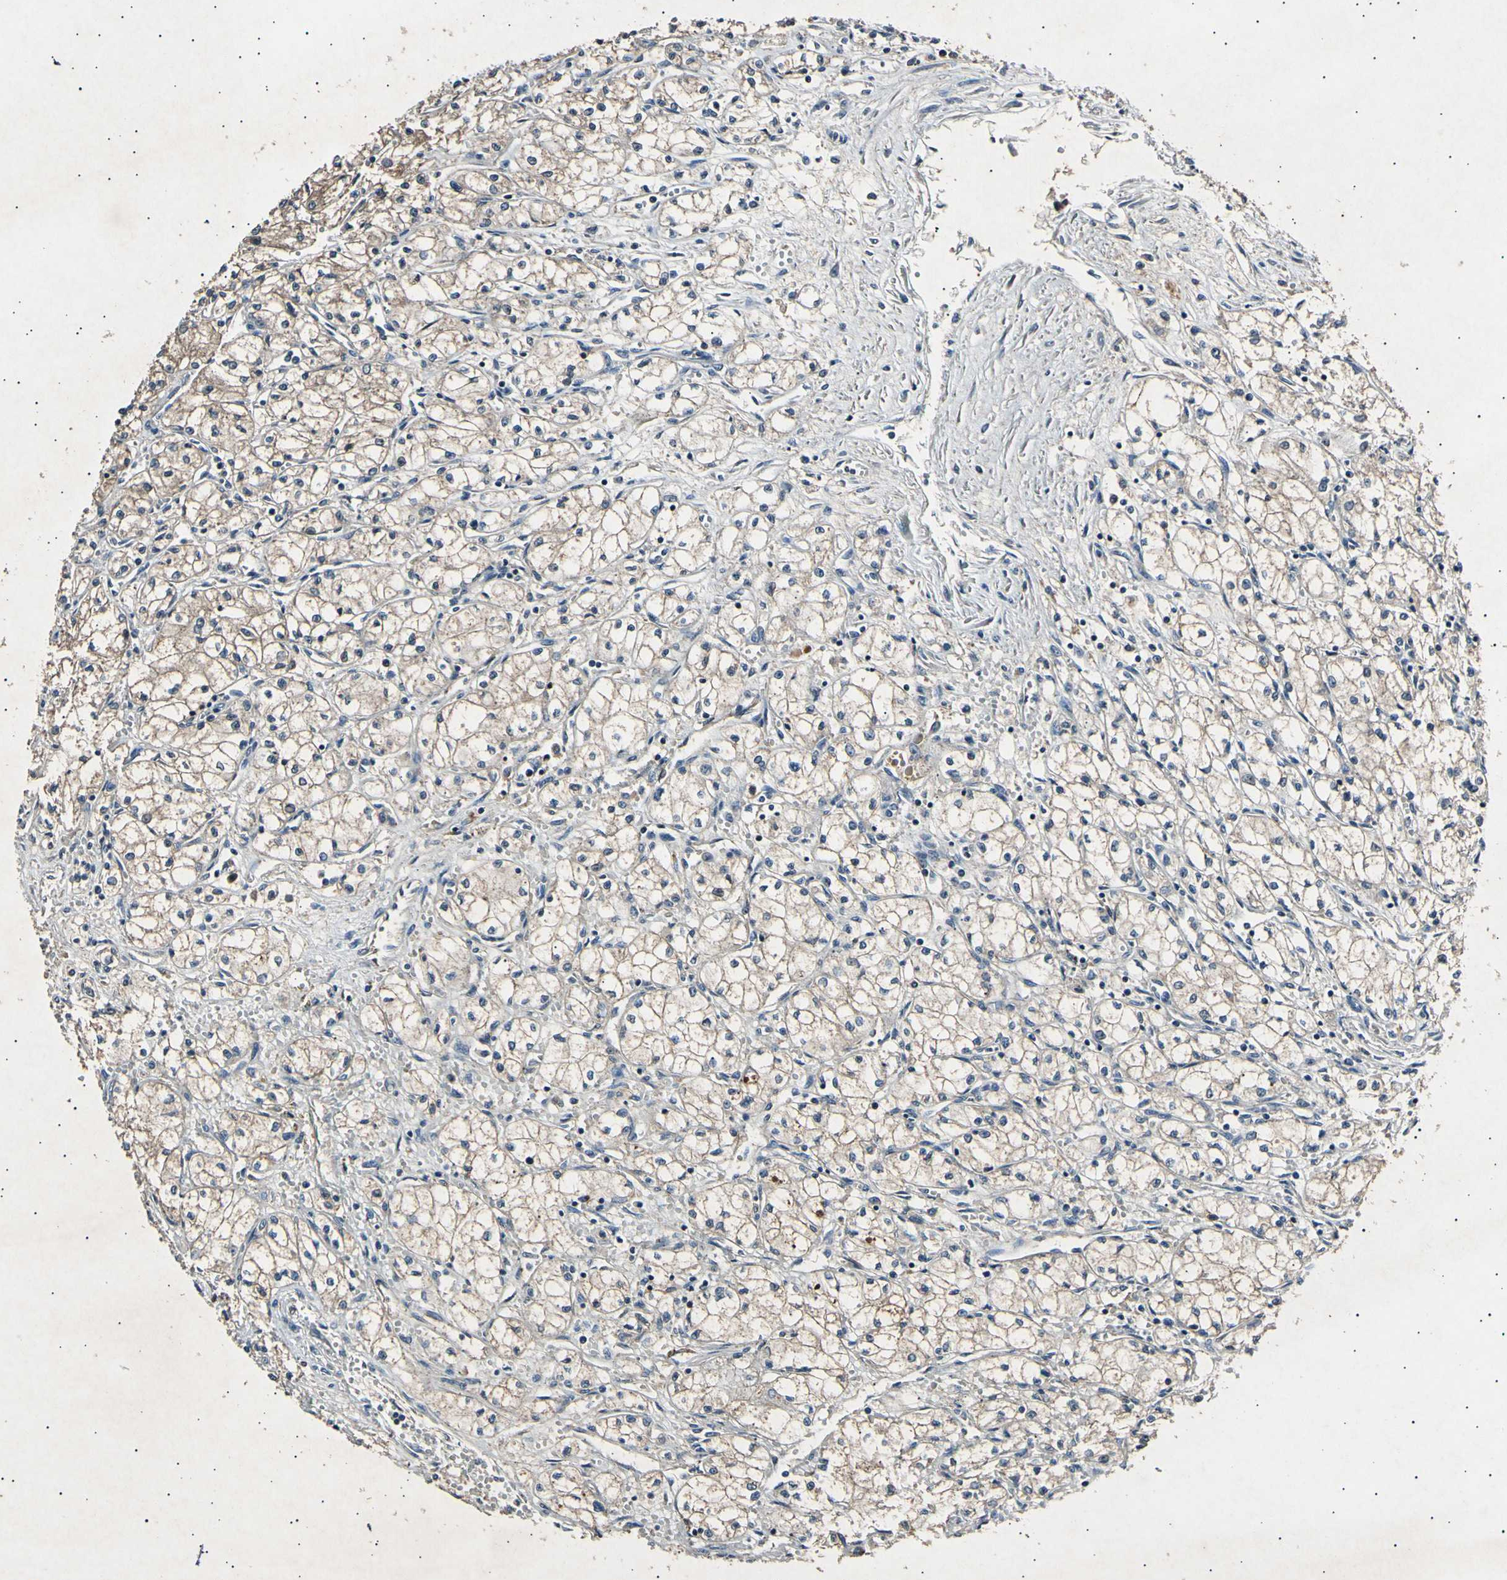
{"staining": {"intensity": "weak", "quantity": ">75%", "location": "cytoplasmic/membranous"}, "tissue": "renal cancer", "cell_type": "Tumor cells", "image_type": "cancer", "snomed": [{"axis": "morphology", "description": "Normal tissue, NOS"}, {"axis": "morphology", "description": "Adenocarcinoma, NOS"}, {"axis": "topography", "description": "Kidney"}], "caption": "Immunohistochemical staining of human renal cancer (adenocarcinoma) exhibits low levels of weak cytoplasmic/membranous staining in about >75% of tumor cells.", "gene": "ADCY3", "patient": {"sex": "male", "age": 59}}